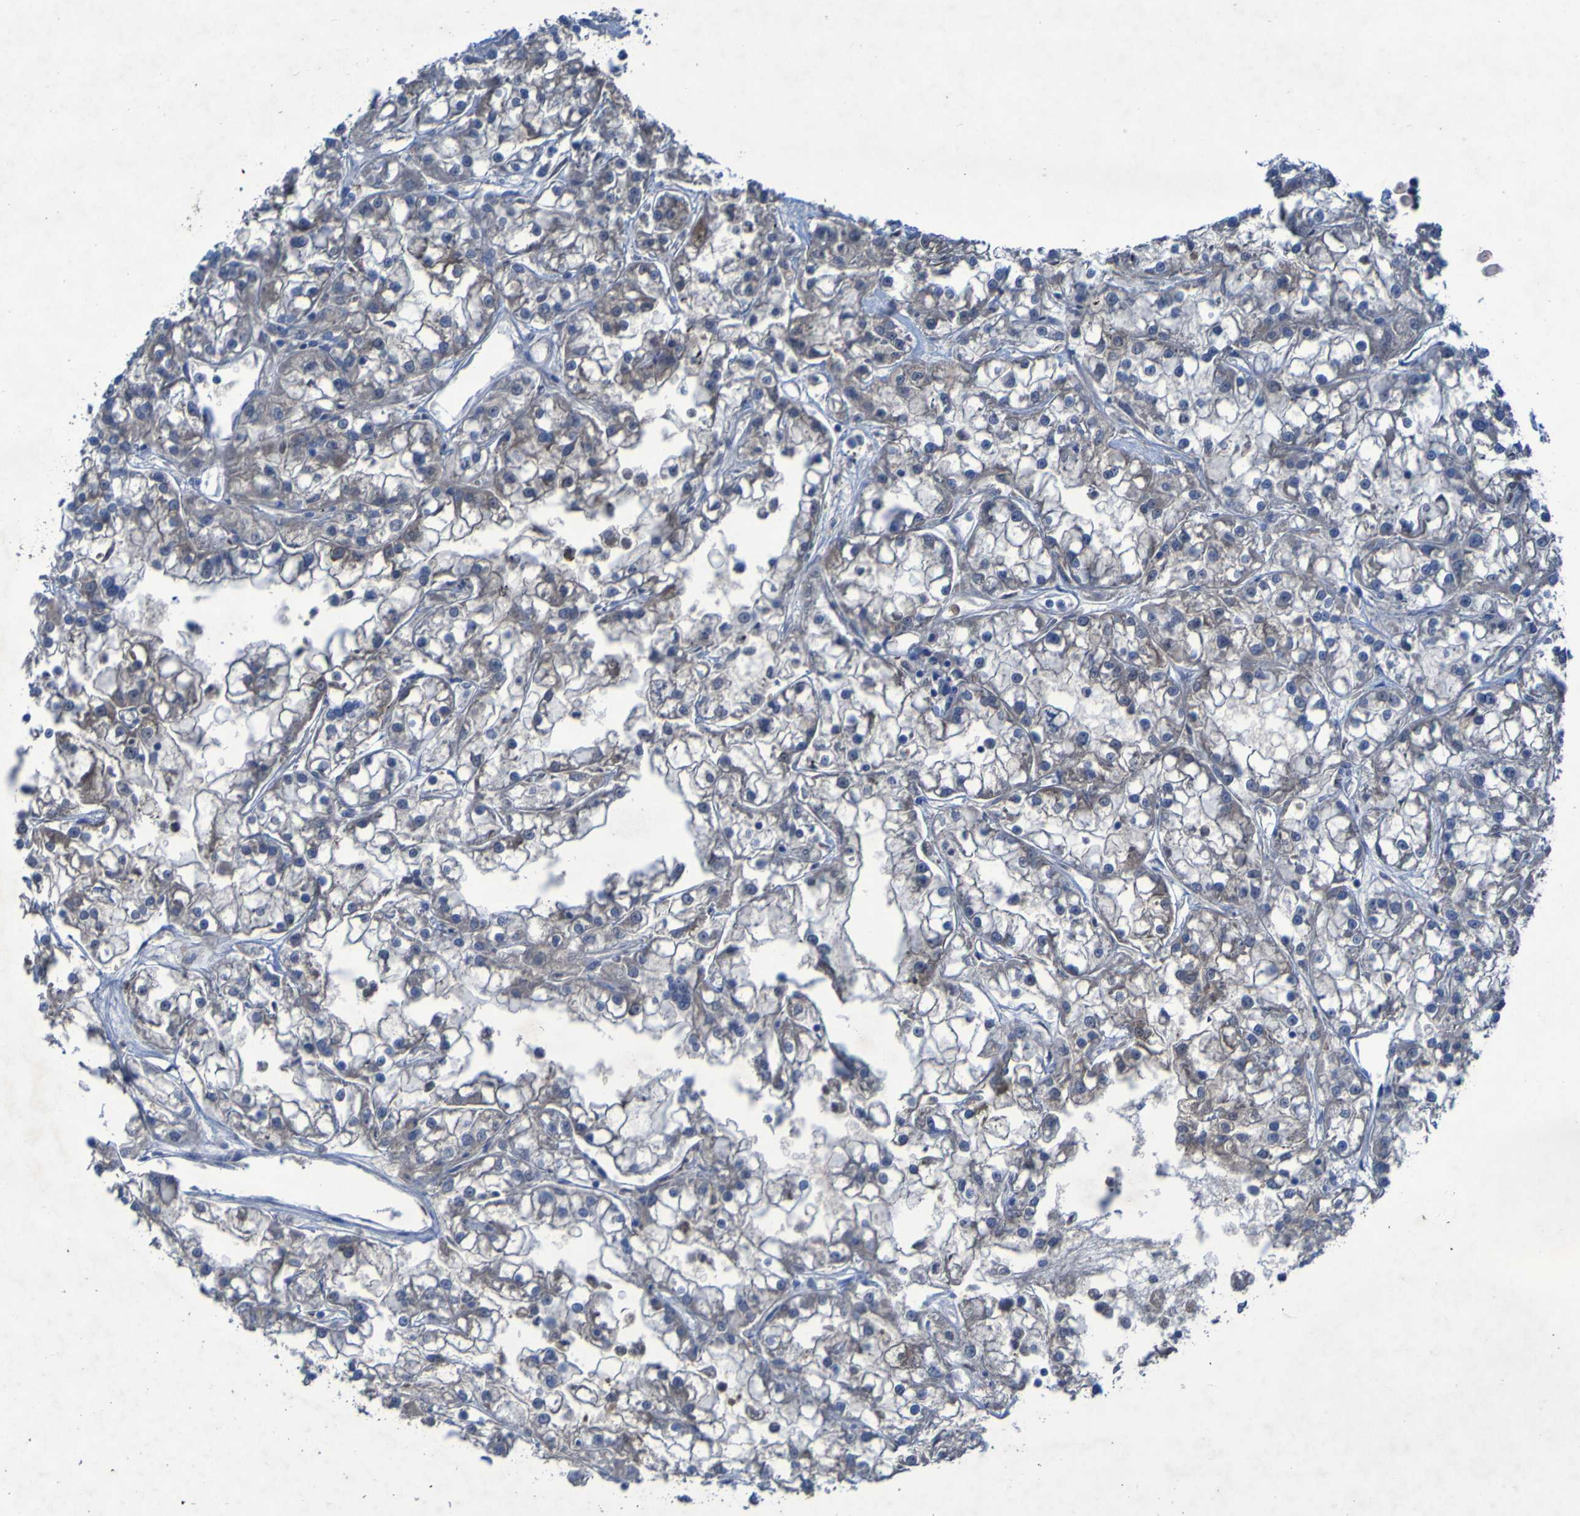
{"staining": {"intensity": "negative", "quantity": "none", "location": "none"}, "tissue": "renal cancer", "cell_type": "Tumor cells", "image_type": "cancer", "snomed": [{"axis": "morphology", "description": "Adenocarcinoma, NOS"}, {"axis": "topography", "description": "Kidney"}], "caption": "Immunohistochemical staining of renal adenocarcinoma shows no significant positivity in tumor cells. The staining was performed using DAB (3,3'-diaminobenzidine) to visualize the protein expression in brown, while the nuclei were stained in blue with hematoxylin (Magnification: 20x).", "gene": "SGK2", "patient": {"sex": "female", "age": 52}}